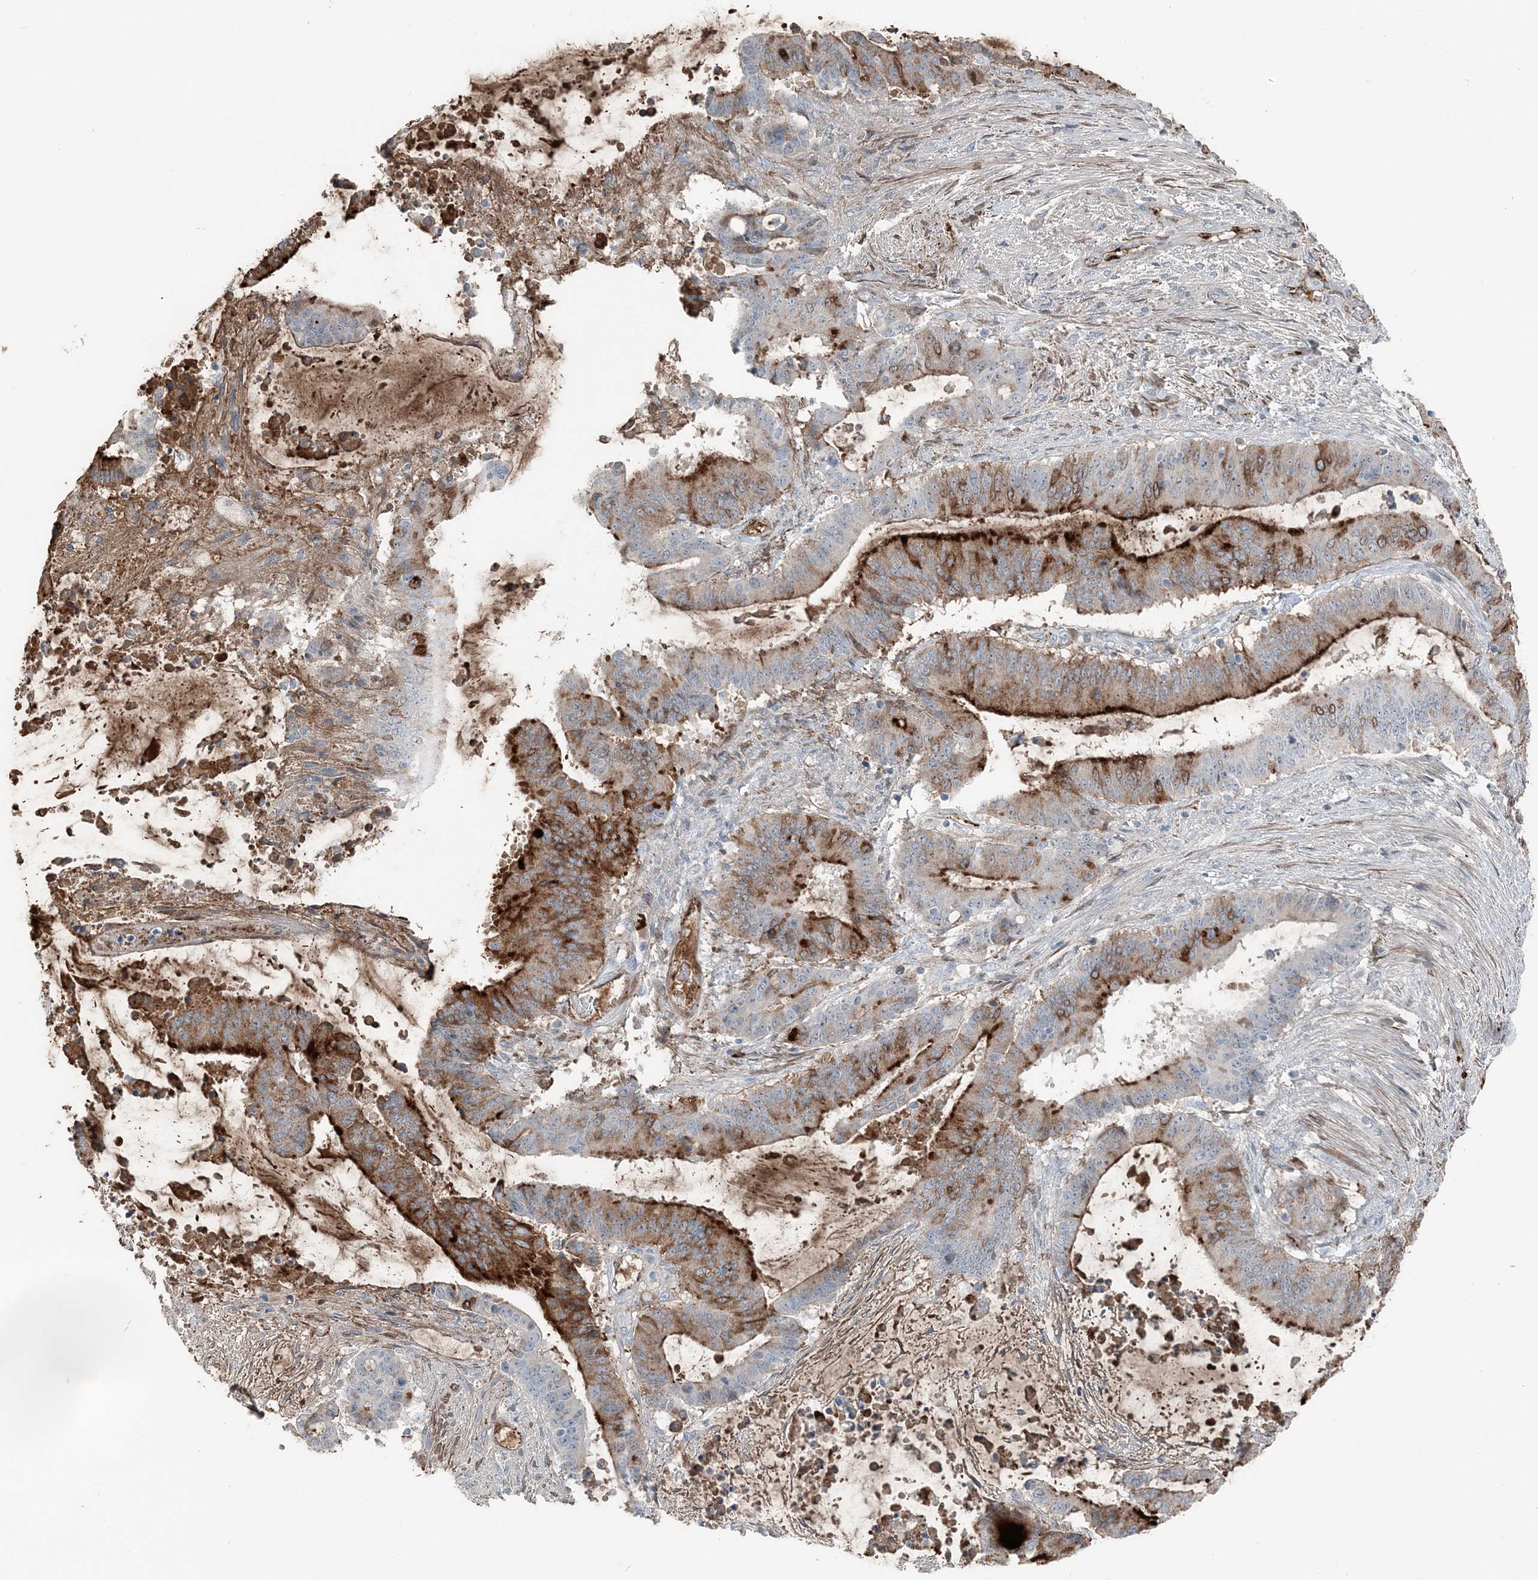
{"staining": {"intensity": "strong", "quantity": "25%-75%", "location": "cytoplasmic/membranous"}, "tissue": "liver cancer", "cell_type": "Tumor cells", "image_type": "cancer", "snomed": [{"axis": "morphology", "description": "Normal tissue, NOS"}, {"axis": "morphology", "description": "Cholangiocarcinoma"}, {"axis": "topography", "description": "Liver"}, {"axis": "topography", "description": "Peripheral nerve tissue"}], "caption": "Immunohistochemistry image of neoplastic tissue: cholangiocarcinoma (liver) stained using immunohistochemistry (IHC) shows high levels of strong protein expression localized specifically in the cytoplasmic/membranous of tumor cells, appearing as a cytoplasmic/membranous brown color.", "gene": "ELOVL7", "patient": {"sex": "female", "age": 73}}